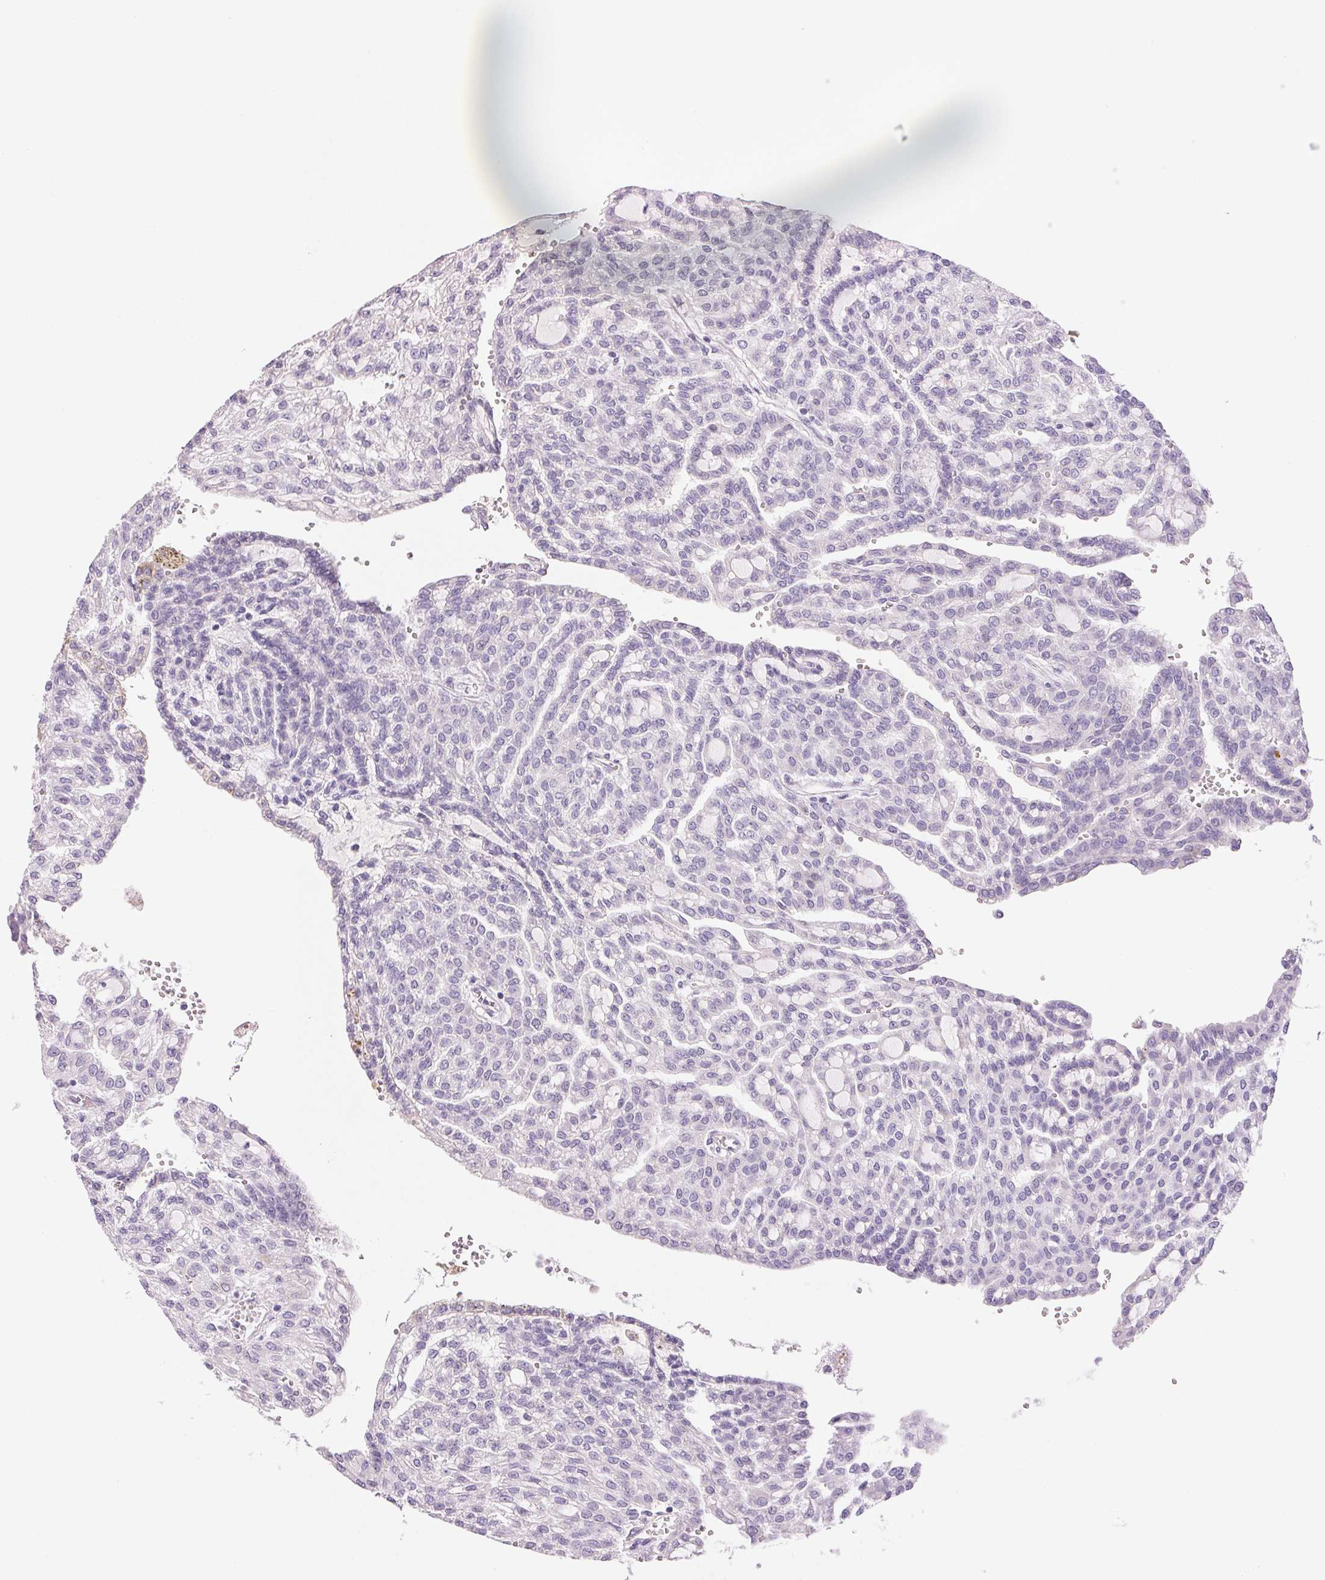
{"staining": {"intensity": "negative", "quantity": "none", "location": "none"}, "tissue": "renal cancer", "cell_type": "Tumor cells", "image_type": "cancer", "snomed": [{"axis": "morphology", "description": "Adenocarcinoma, NOS"}, {"axis": "topography", "description": "Kidney"}], "caption": "Immunohistochemistry (IHC) micrograph of neoplastic tissue: renal adenocarcinoma stained with DAB (3,3'-diaminobenzidine) reveals no significant protein staining in tumor cells.", "gene": "CYP11B1", "patient": {"sex": "male", "age": 63}}